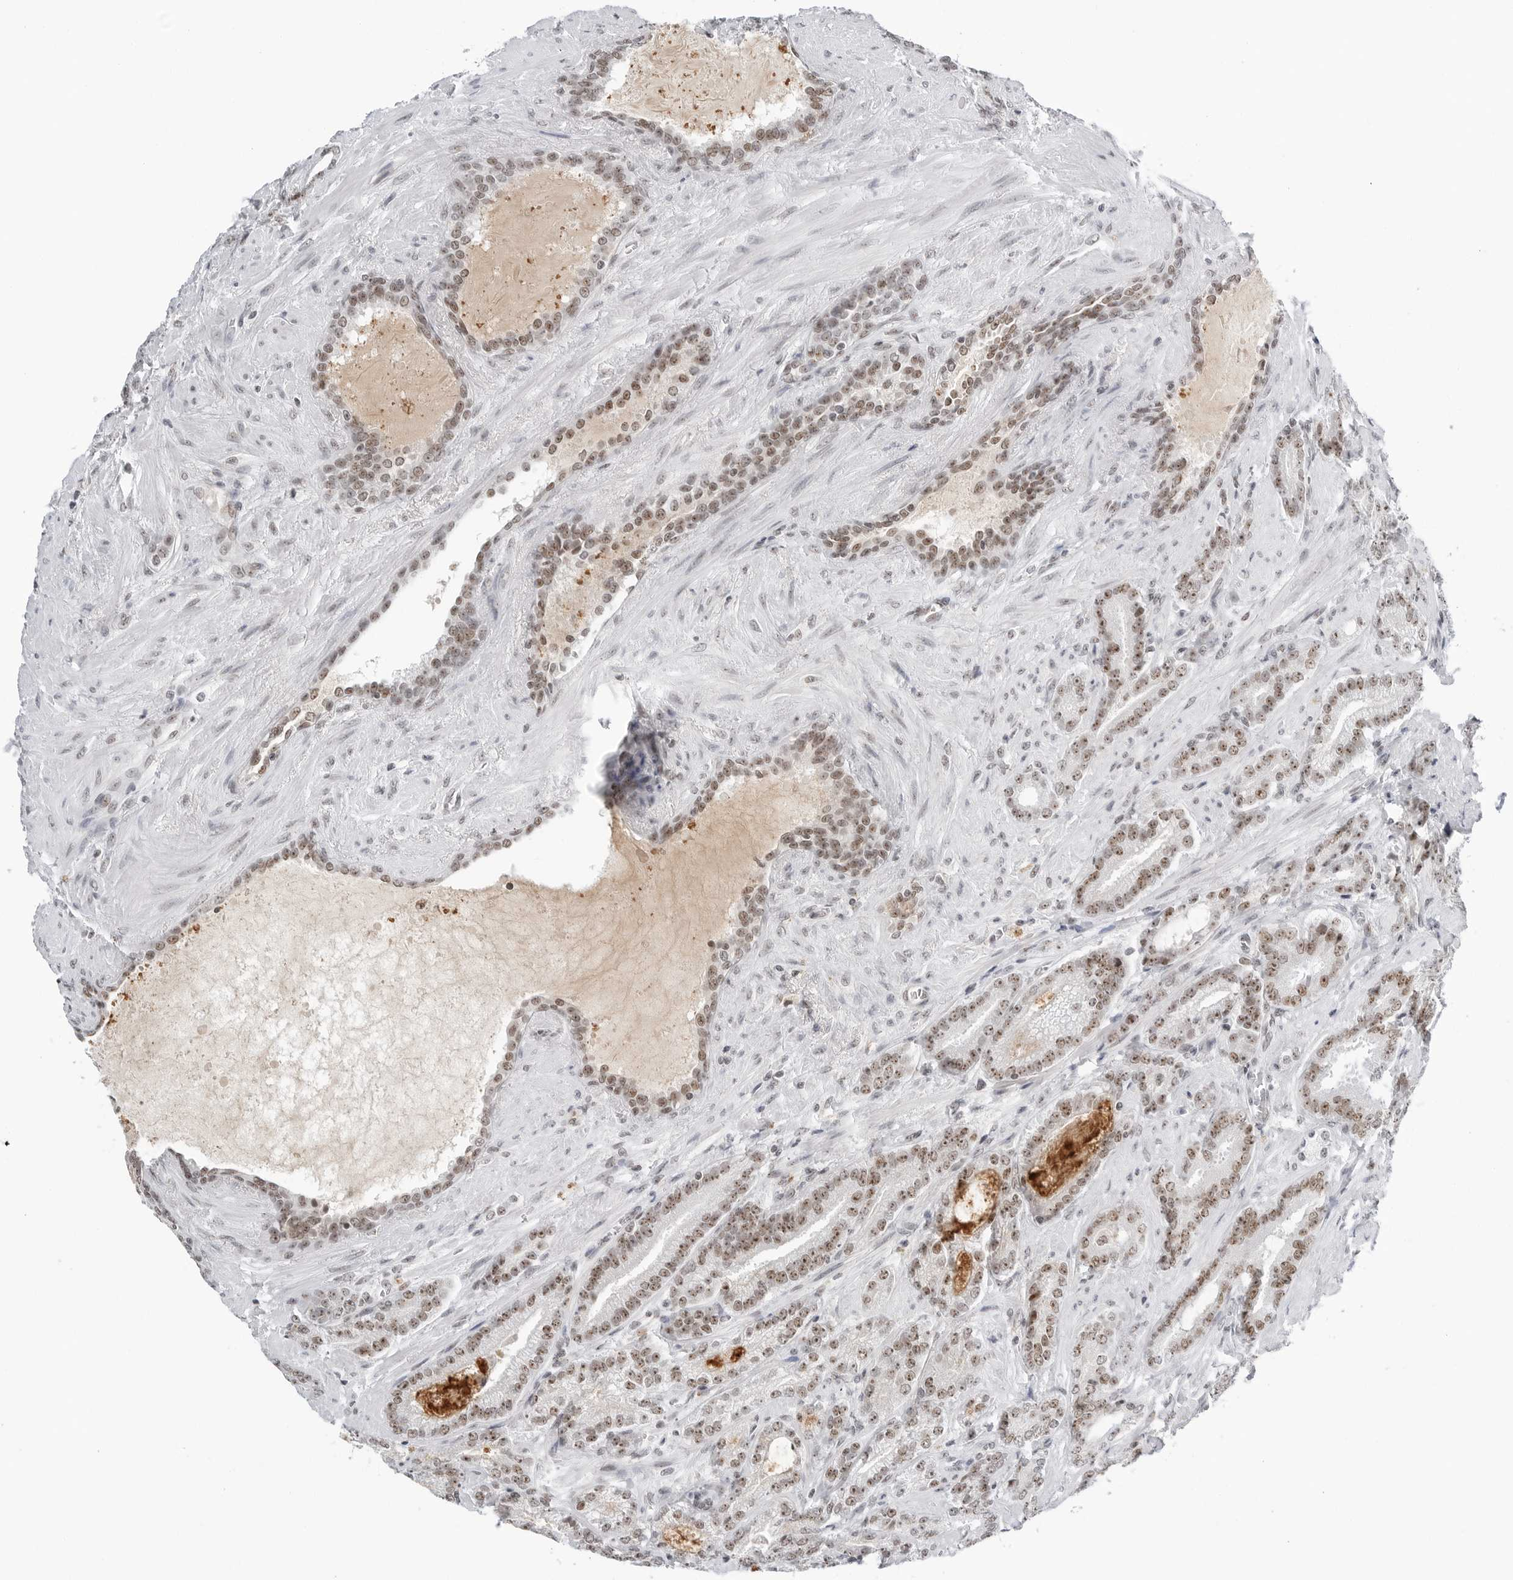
{"staining": {"intensity": "moderate", "quantity": ">75%", "location": "nuclear"}, "tissue": "prostate cancer", "cell_type": "Tumor cells", "image_type": "cancer", "snomed": [{"axis": "morphology", "description": "Adenocarcinoma, High grade"}, {"axis": "topography", "description": "Prostate"}], "caption": "Immunohistochemistry (IHC) photomicrograph of neoplastic tissue: human high-grade adenocarcinoma (prostate) stained using IHC shows medium levels of moderate protein expression localized specifically in the nuclear of tumor cells, appearing as a nuclear brown color.", "gene": "WRAP53", "patient": {"sex": "male", "age": 73}}